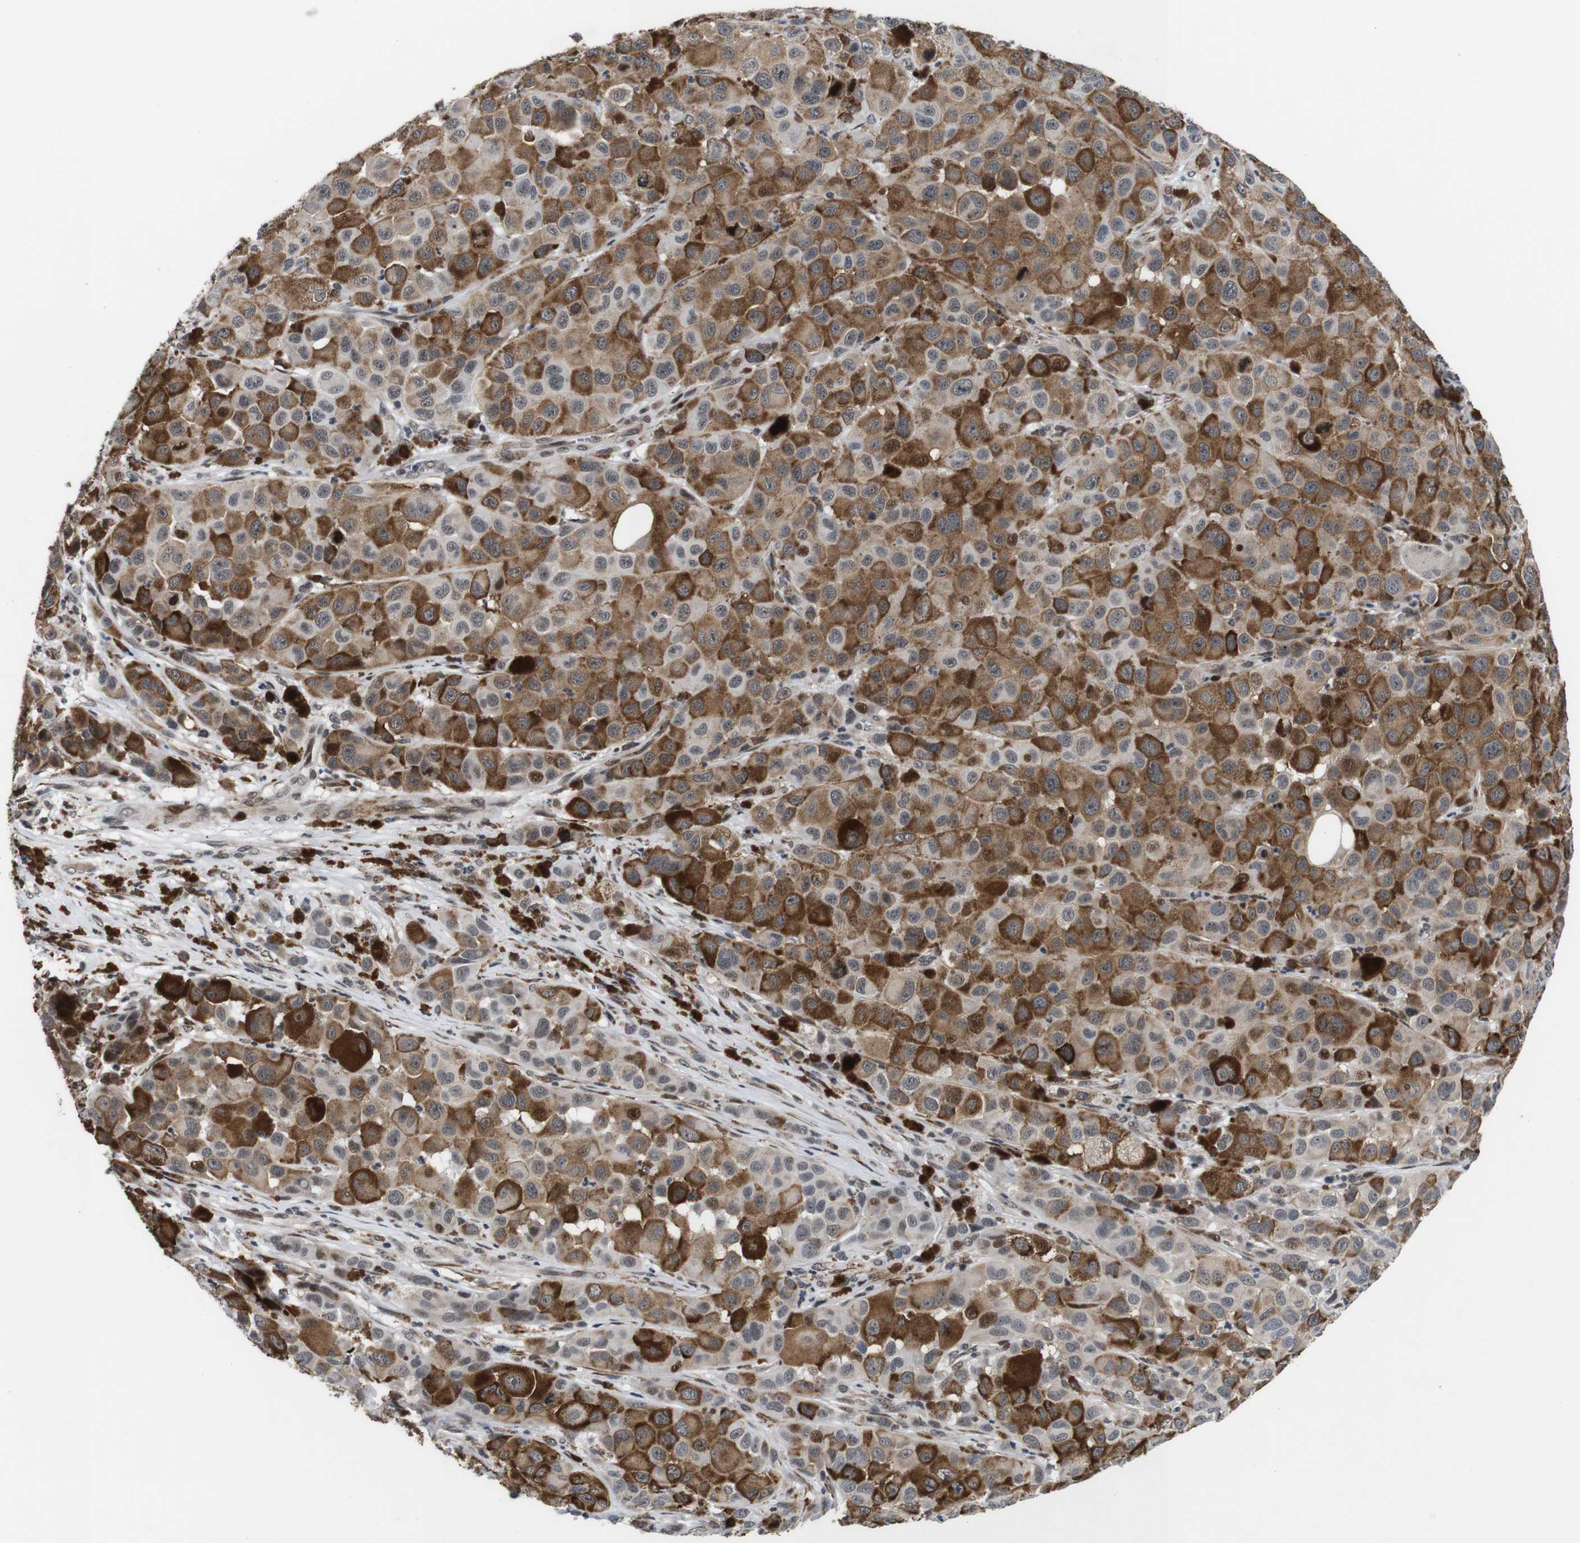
{"staining": {"intensity": "moderate", "quantity": ">75%", "location": "cytoplasmic/membranous"}, "tissue": "melanoma", "cell_type": "Tumor cells", "image_type": "cancer", "snomed": [{"axis": "morphology", "description": "Malignant melanoma, NOS"}, {"axis": "topography", "description": "Skin"}], "caption": "Immunohistochemical staining of human malignant melanoma displays moderate cytoplasmic/membranous protein expression in about >75% of tumor cells.", "gene": "EIF4G1", "patient": {"sex": "male", "age": 96}}